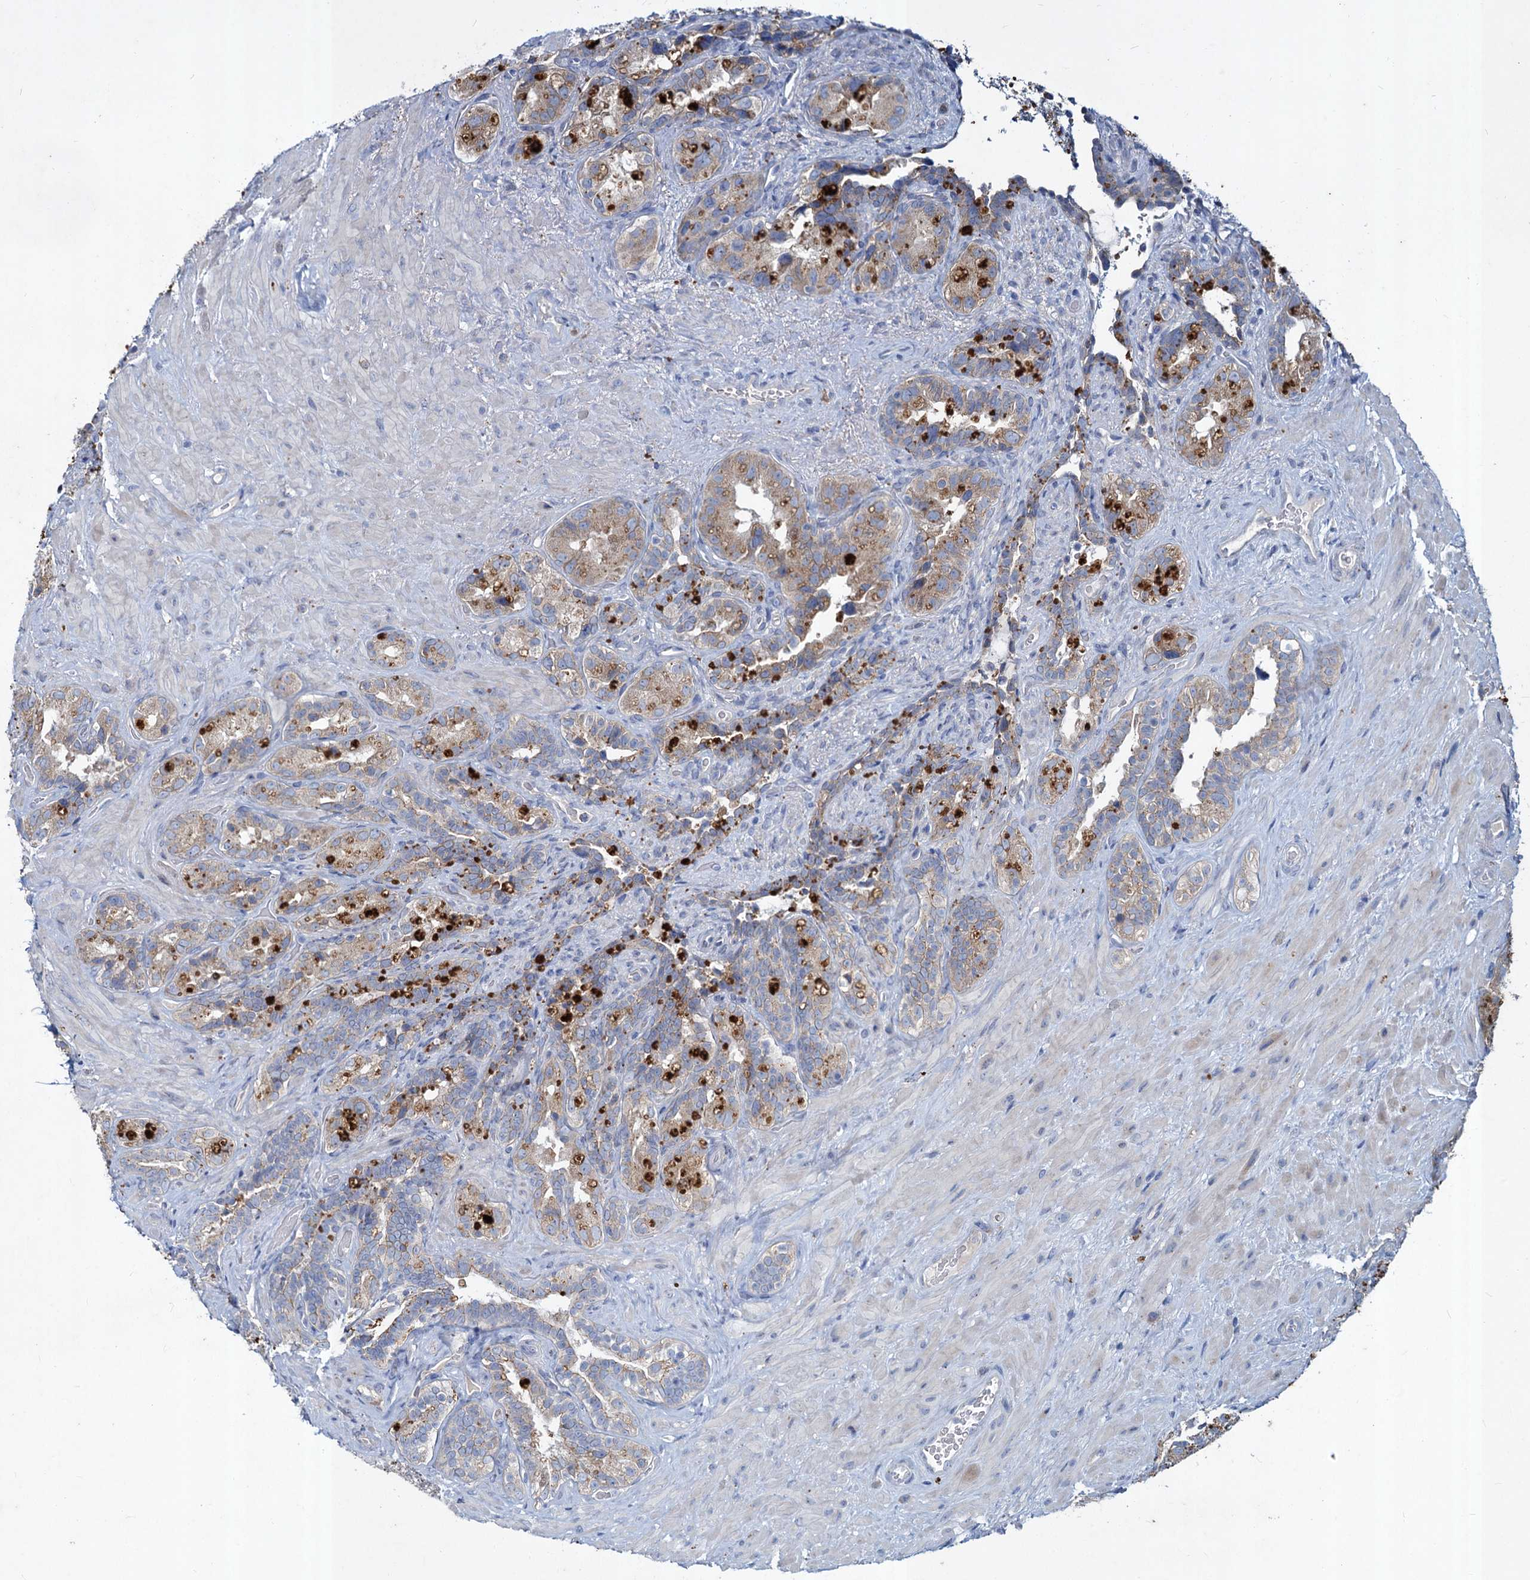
{"staining": {"intensity": "moderate", "quantity": "<25%", "location": "cytoplasmic/membranous"}, "tissue": "seminal vesicle", "cell_type": "Glandular cells", "image_type": "normal", "snomed": [{"axis": "morphology", "description": "Normal tissue, NOS"}, {"axis": "topography", "description": "Seminal veicle"}, {"axis": "topography", "description": "Peripheral nerve tissue"}], "caption": "Protein analysis of normal seminal vesicle shows moderate cytoplasmic/membranous staining in approximately <25% of glandular cells.", "gene": "TMX2", "patient": {"sex": "male", "age": 67}}